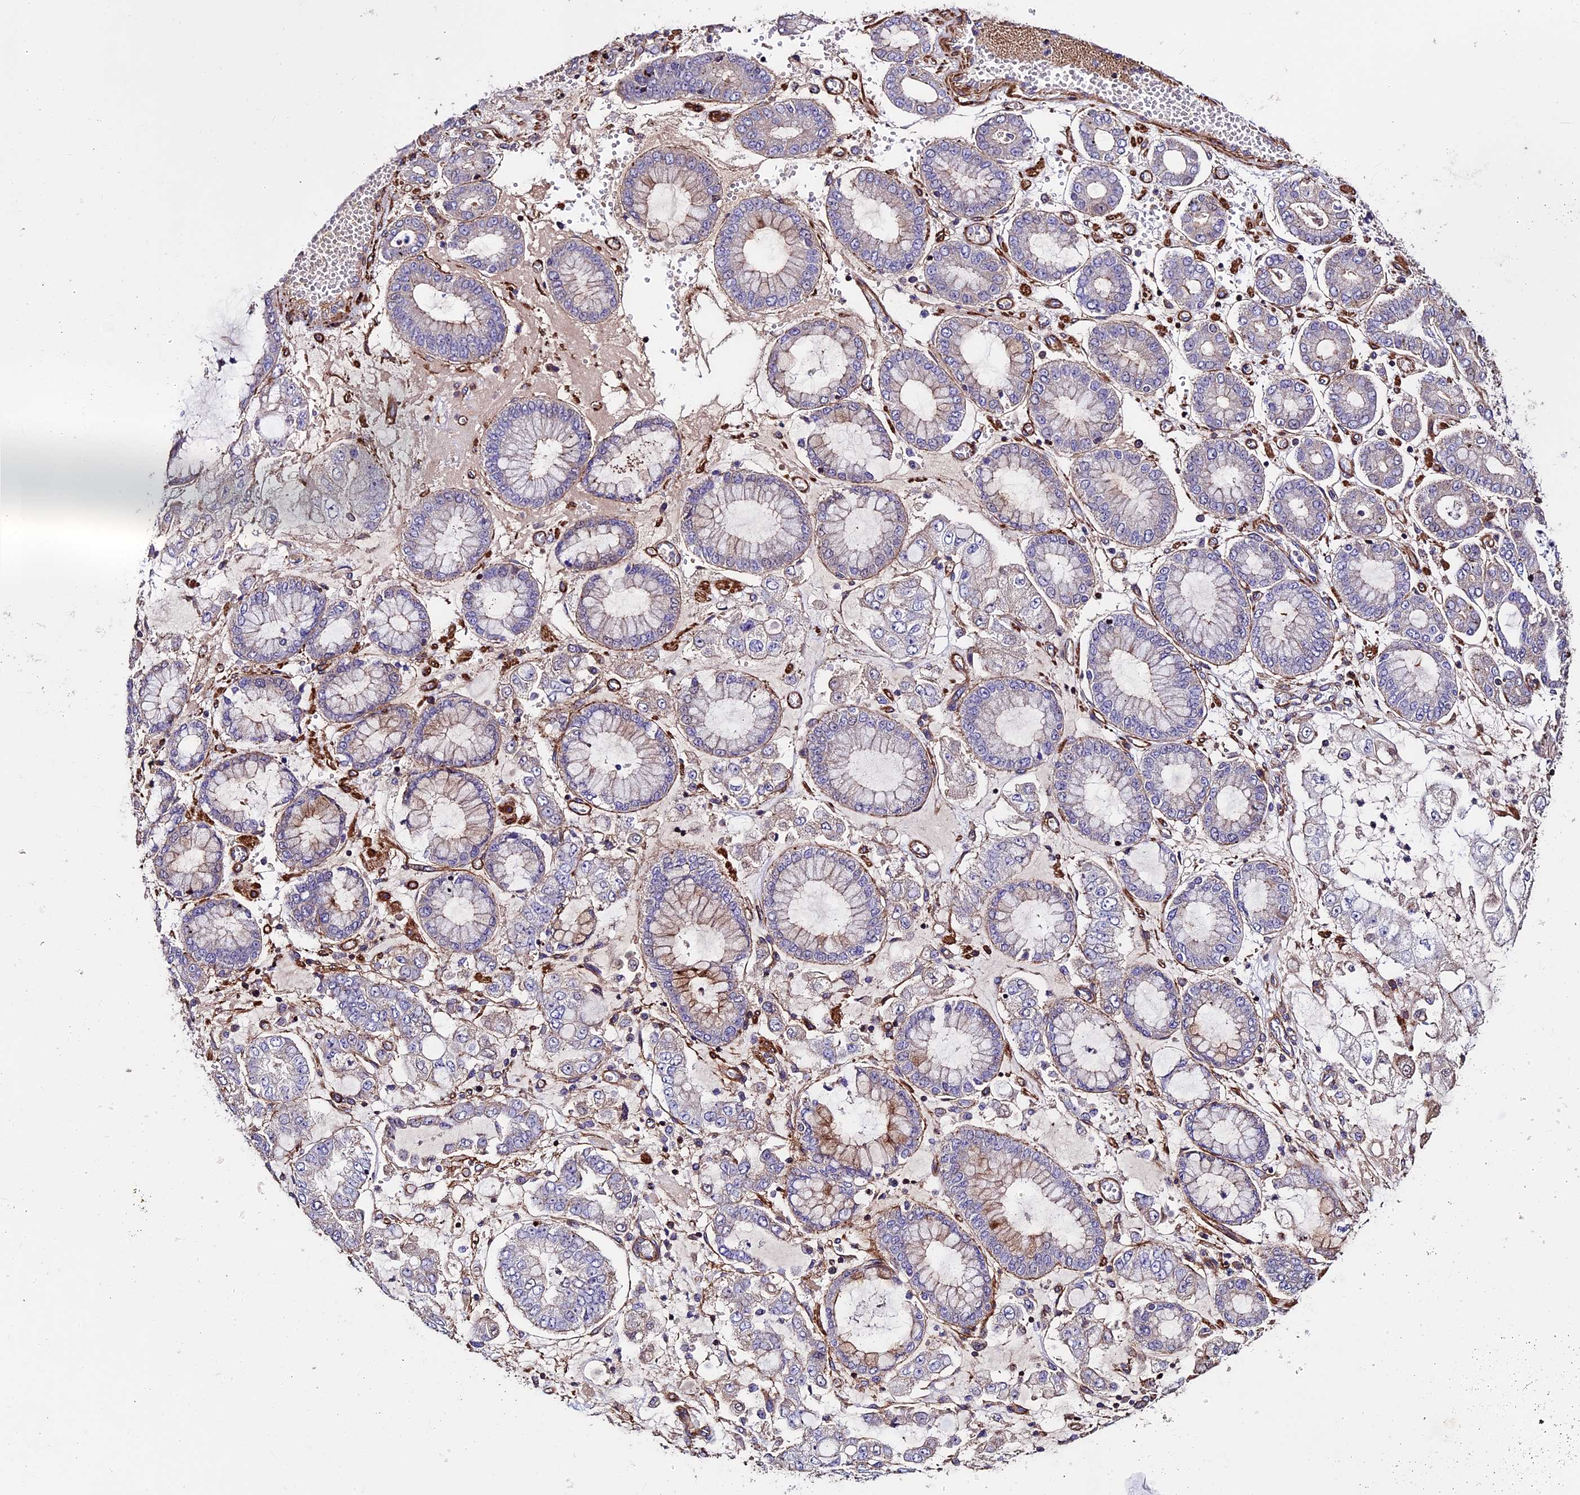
{"staining": {"intensity": "negative", "quantity": "none", "location": "none"}, "tissue": "stomach cancer", "cell_type": "Tumor cells", "image_type": "cancer", "snomed": [{"axis": "morphology", "description": "Adenocarcinoma, NOS"}, {"axis": "topography", "description": "Stomach"}], "caption": "An IHC photomicrograph of adenocarcinoma (stomach) is shown. There is no staining in tumor cells of adenocarcinoma (stomach). Nuclei are stained in blue.", "gene": "EVA1B", "patient": {"sex": "male", "age": 76}}